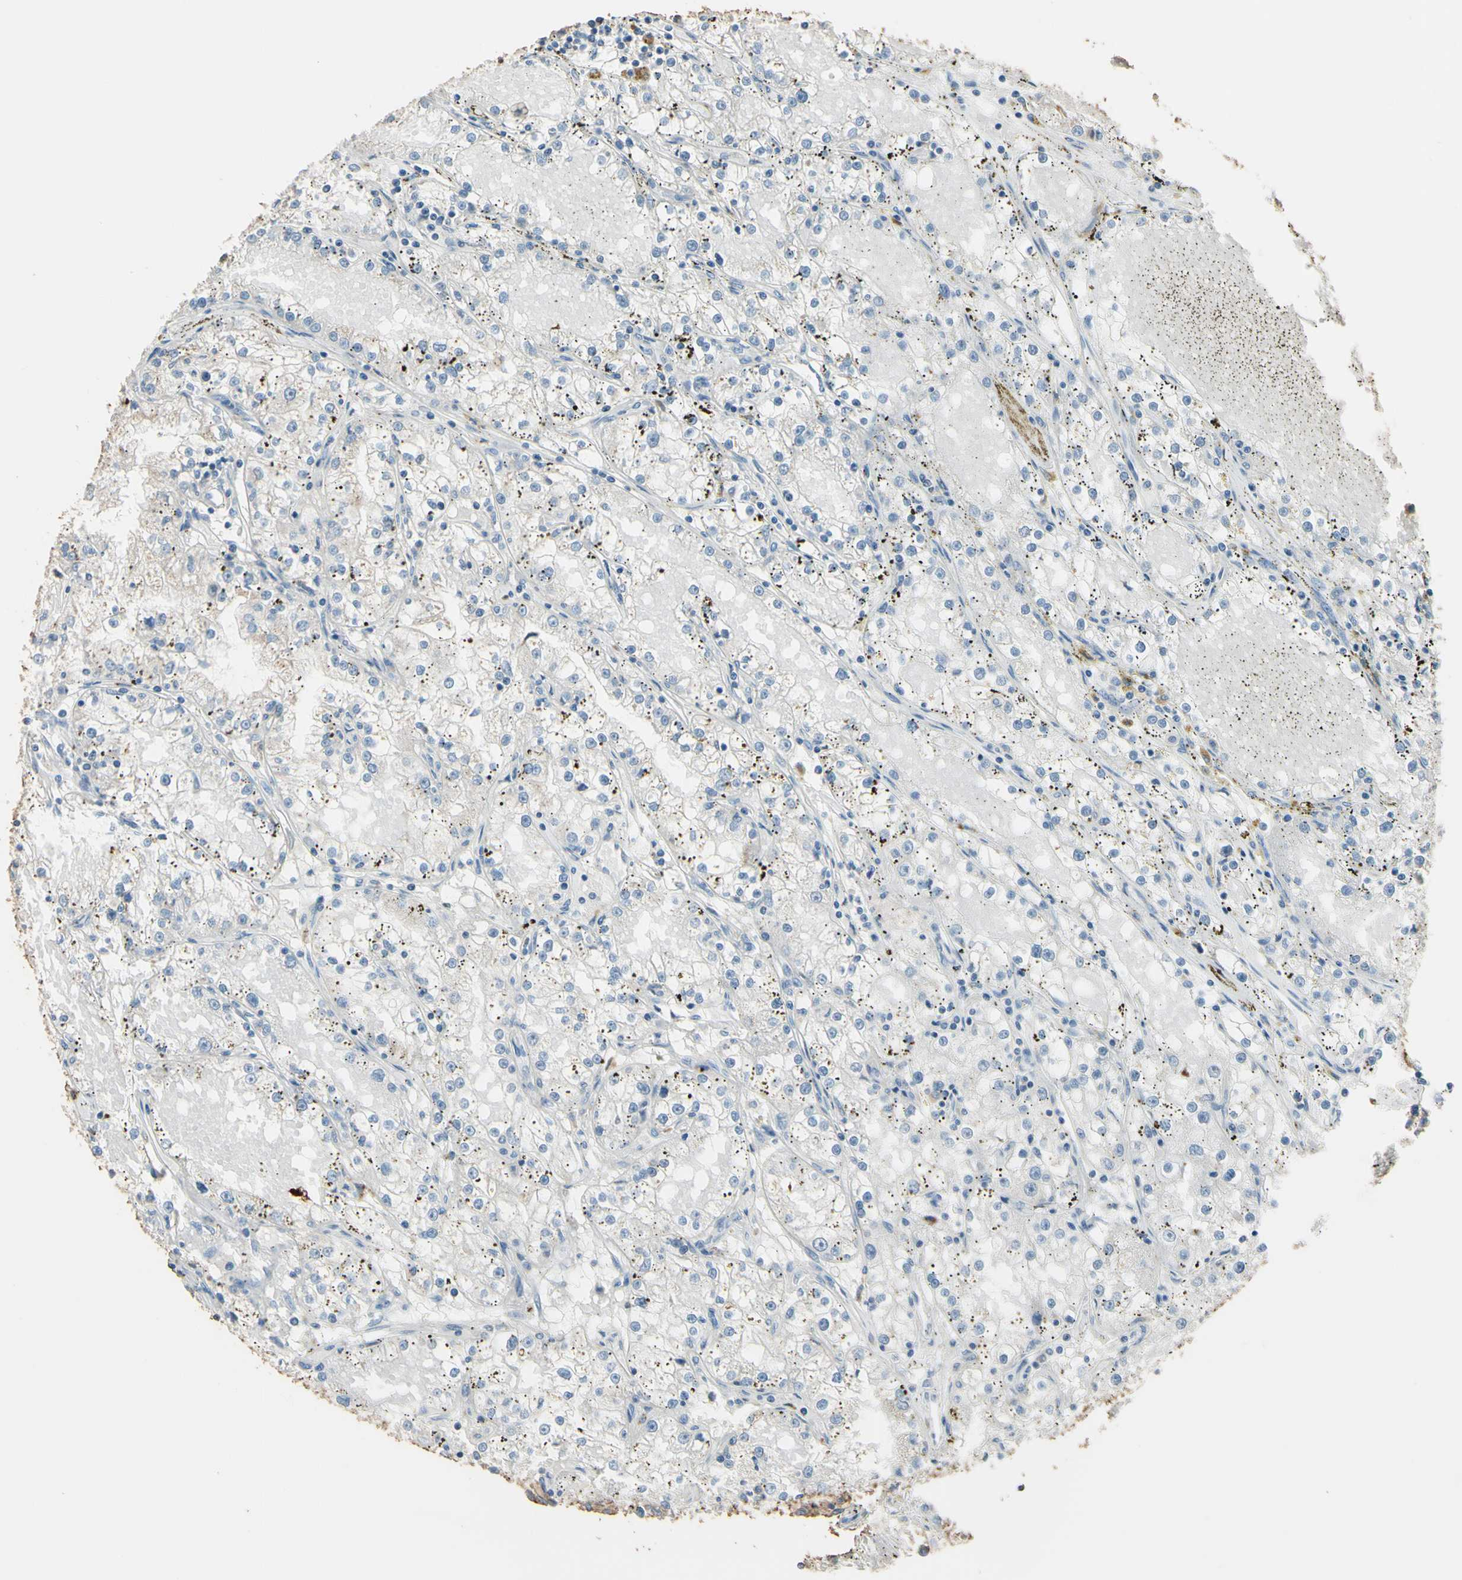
{"staining": {"intensity": "negative", "quantity": "none", "location": "none"}, "tissue": "renal cancer", "cell_type": "Tumor cells", "image_type": "cancer", "snomed": [{"axis": "morphology", "description": "Adenocarcinoma, NOS"}, {"axis": "topography", "description": "Kidney"}], "caption": "Adenocarcinoma (renal) was stained to show a protein in brown. There is no significant expression in tumor cells.", "gene": "ANGPTL1", "patient": {"sex": "male", "age": 56}}